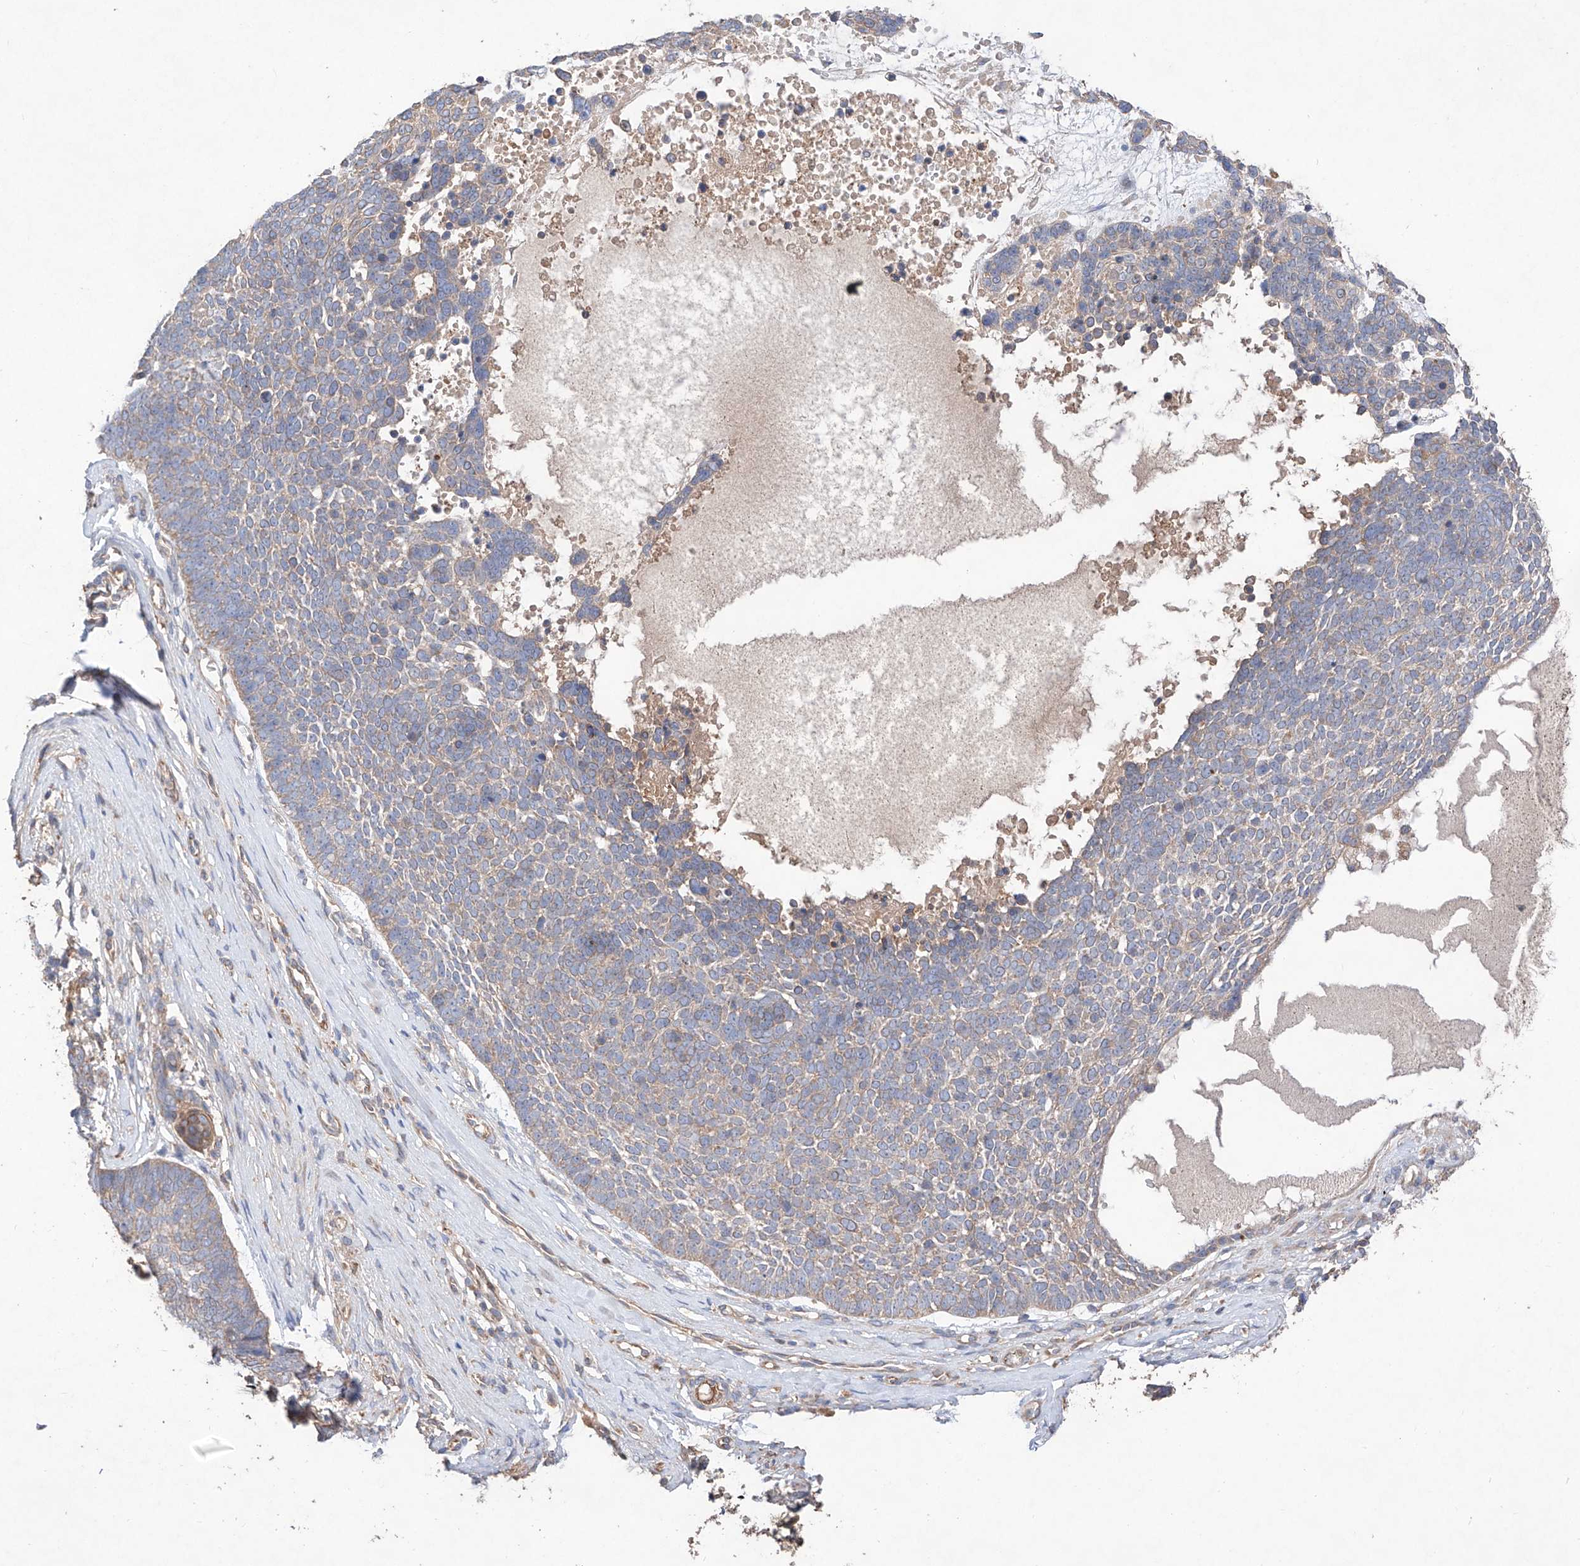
{"staining": {"intensity": "weak", "quantity": "25%-75%", "location": "cytoplasmic/membranous"}, "tissue": "skin cancer", "cell_type": "Tumor cells", "image_type": "cancer", "snomed": [{"axis": "morphology", "description": "Basal cell carcinoma"}, {"axis": "topography", "description": "Skin"}], "caption": "DAB immunohistochemical staining of human skin cancer demonstrates weak cytoplasmic/membranous protein positivity in approximately 25%-75% of tumor cells. The protein of interest is shown in brown color, while the nuclei are stained blue.", "gene": "C6orf62", "patient": {"sex": "female", "age": 81}}